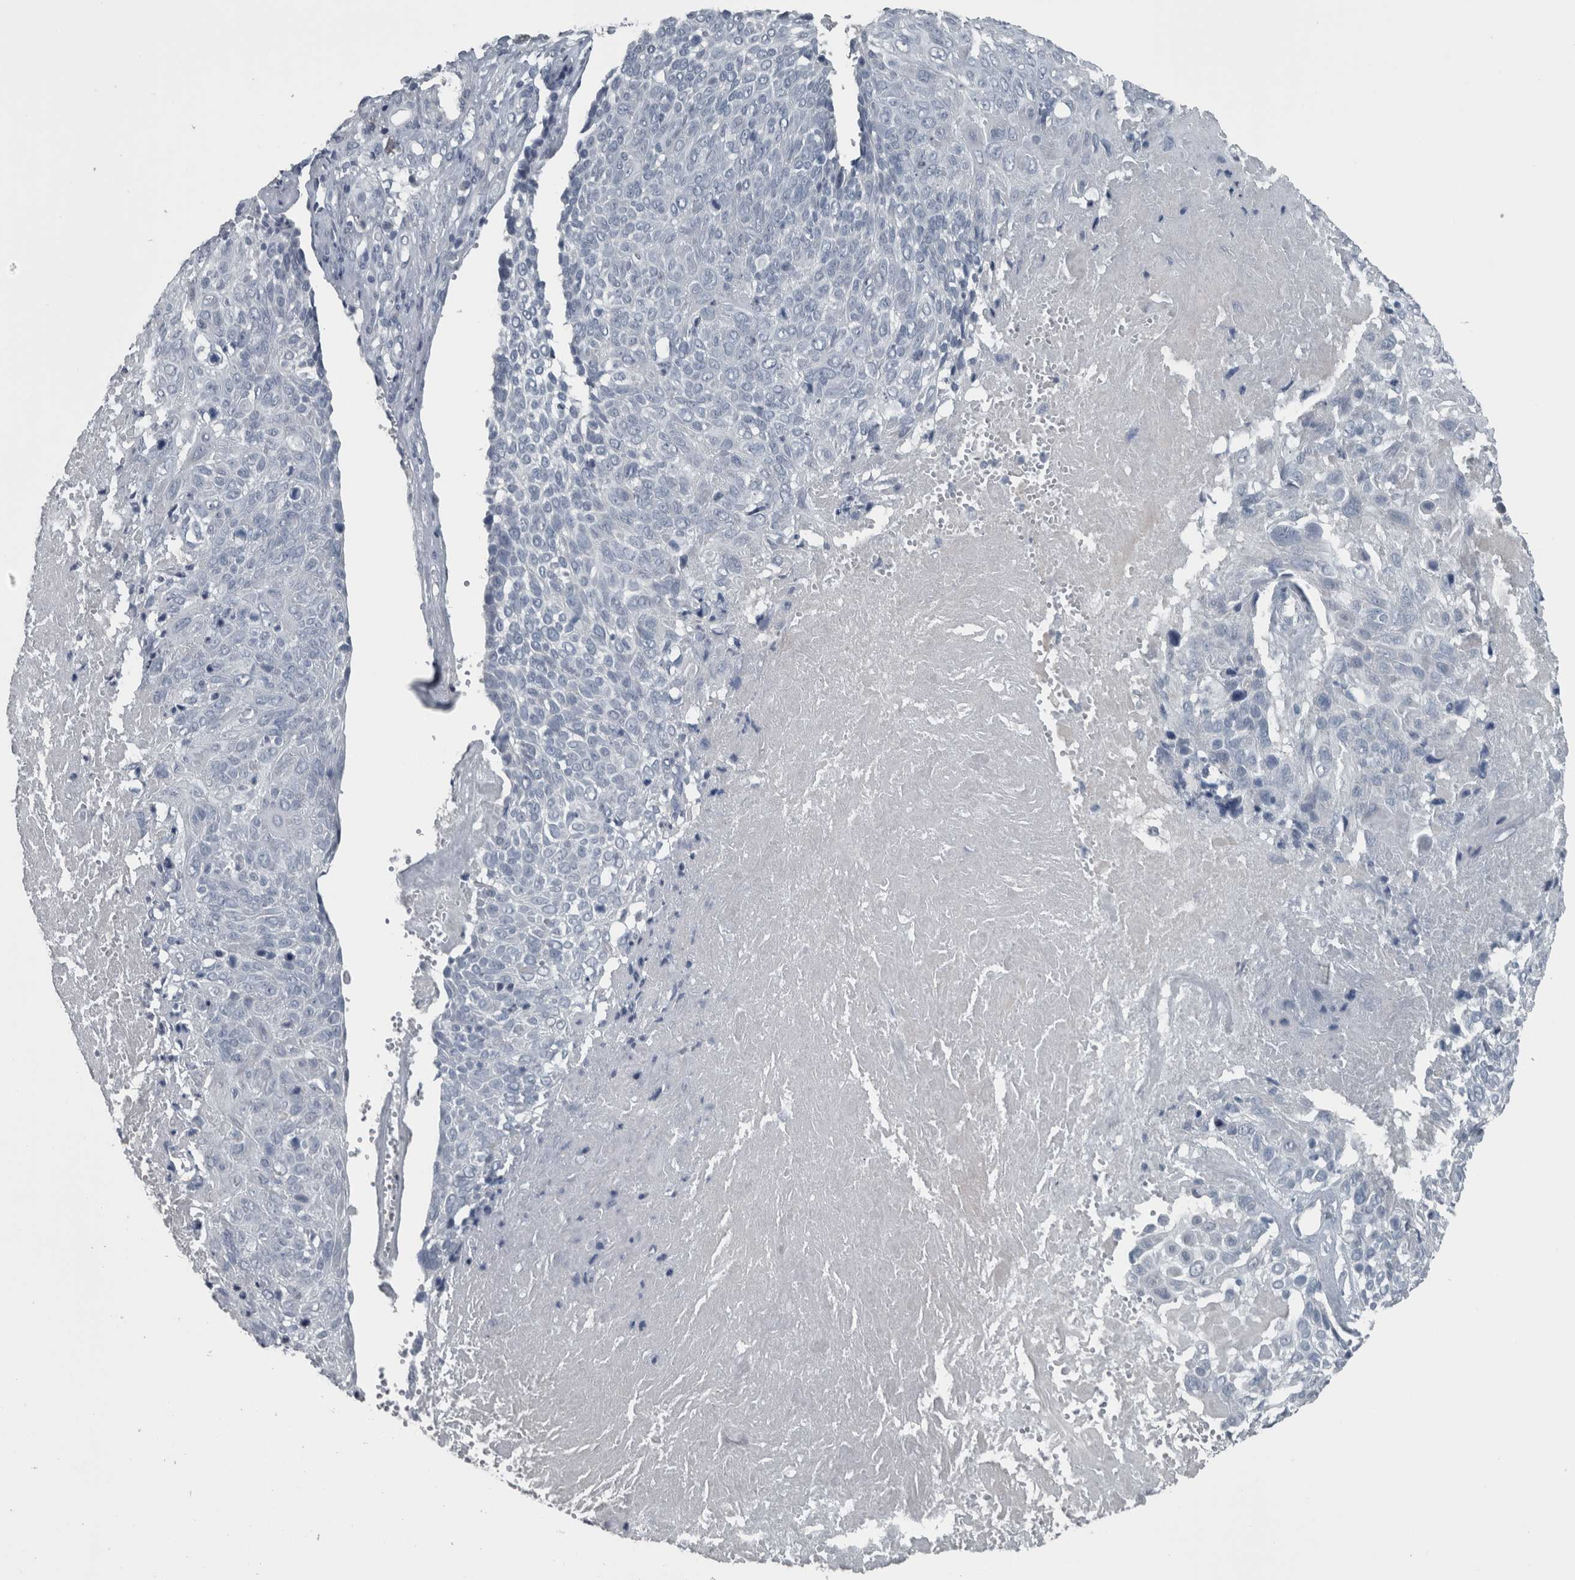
{"staining": {"intensity": "negative", "quantity": "none", "location": "none"}, "tissue": "cervical cancer", "cell_type": "Tumor cells", "image_type": "cancer", "snomed": [{"axis": "morphology", "description": "Squamous cell carcinoma, NOS"}, {"axis": "topography", "description": "Cervix"}], "caption": "IHC of human squamous cell carcinoma (cervical) reveals no expression in tumor cells.", "gene": "KRT20", "patient": {"sex": "female", "age": 74}}